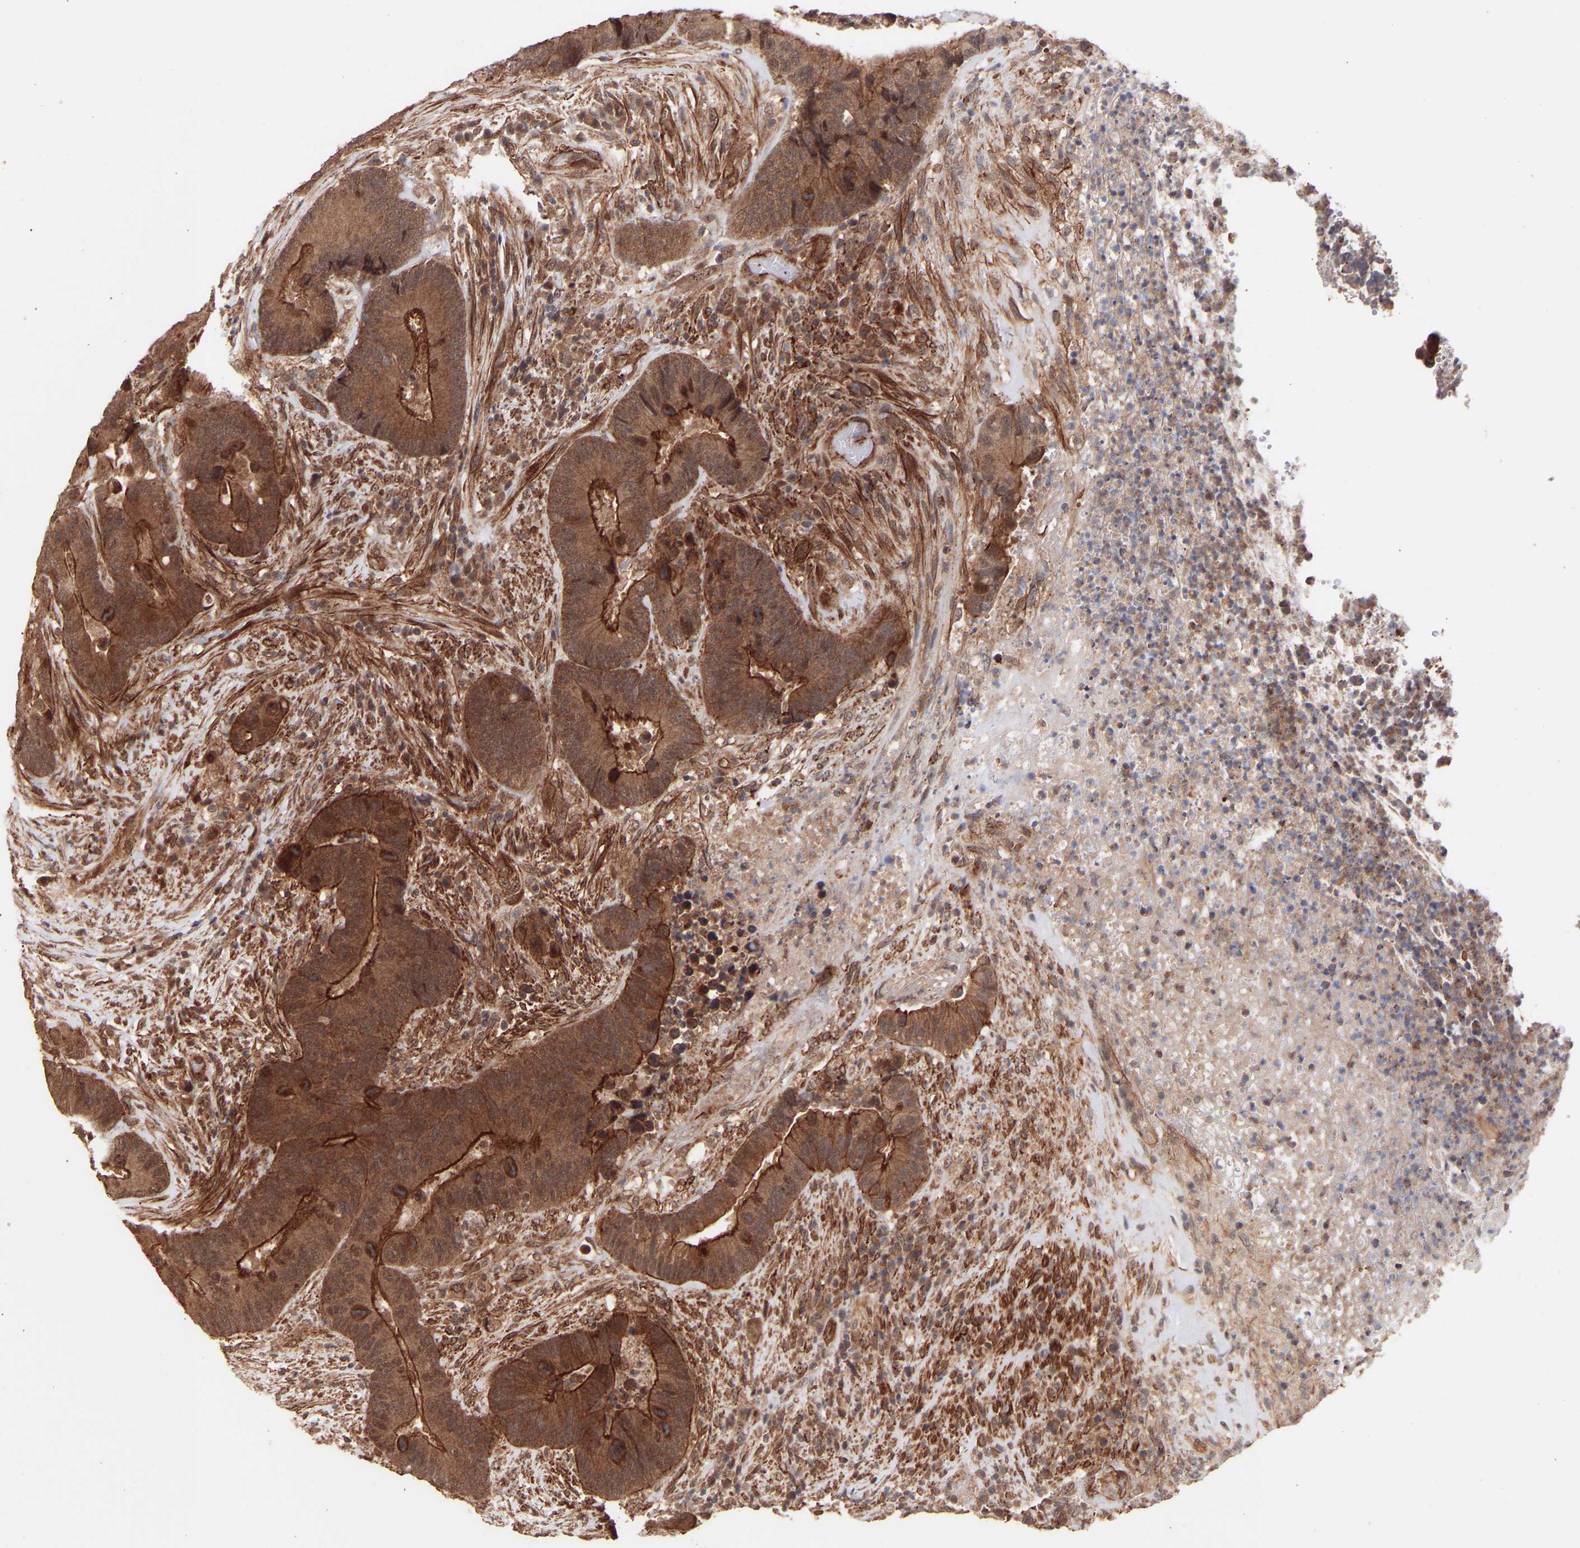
{"staining": {"intensity": "strong", "quantity": ">75%", "location": "cytoplasmic/membranous"}, "tissue": "colorectal cancer", "cell_type": "Tumor cells", "image_type": "cancer", "snomed": [{"axis": "morphology", "description": "Adenocarcinoma, NOS"}, {"axis": "topography", "description": "Rectum"}], "caption": "Adenocarcinoma (colorectal) stained for a protein (brown) displays strong cytoplasmic/membranous positive expression in approximately >75% of tumor cells.", "gene": "PDLIM5", "patient": {"sex": "female", "age": 89}}